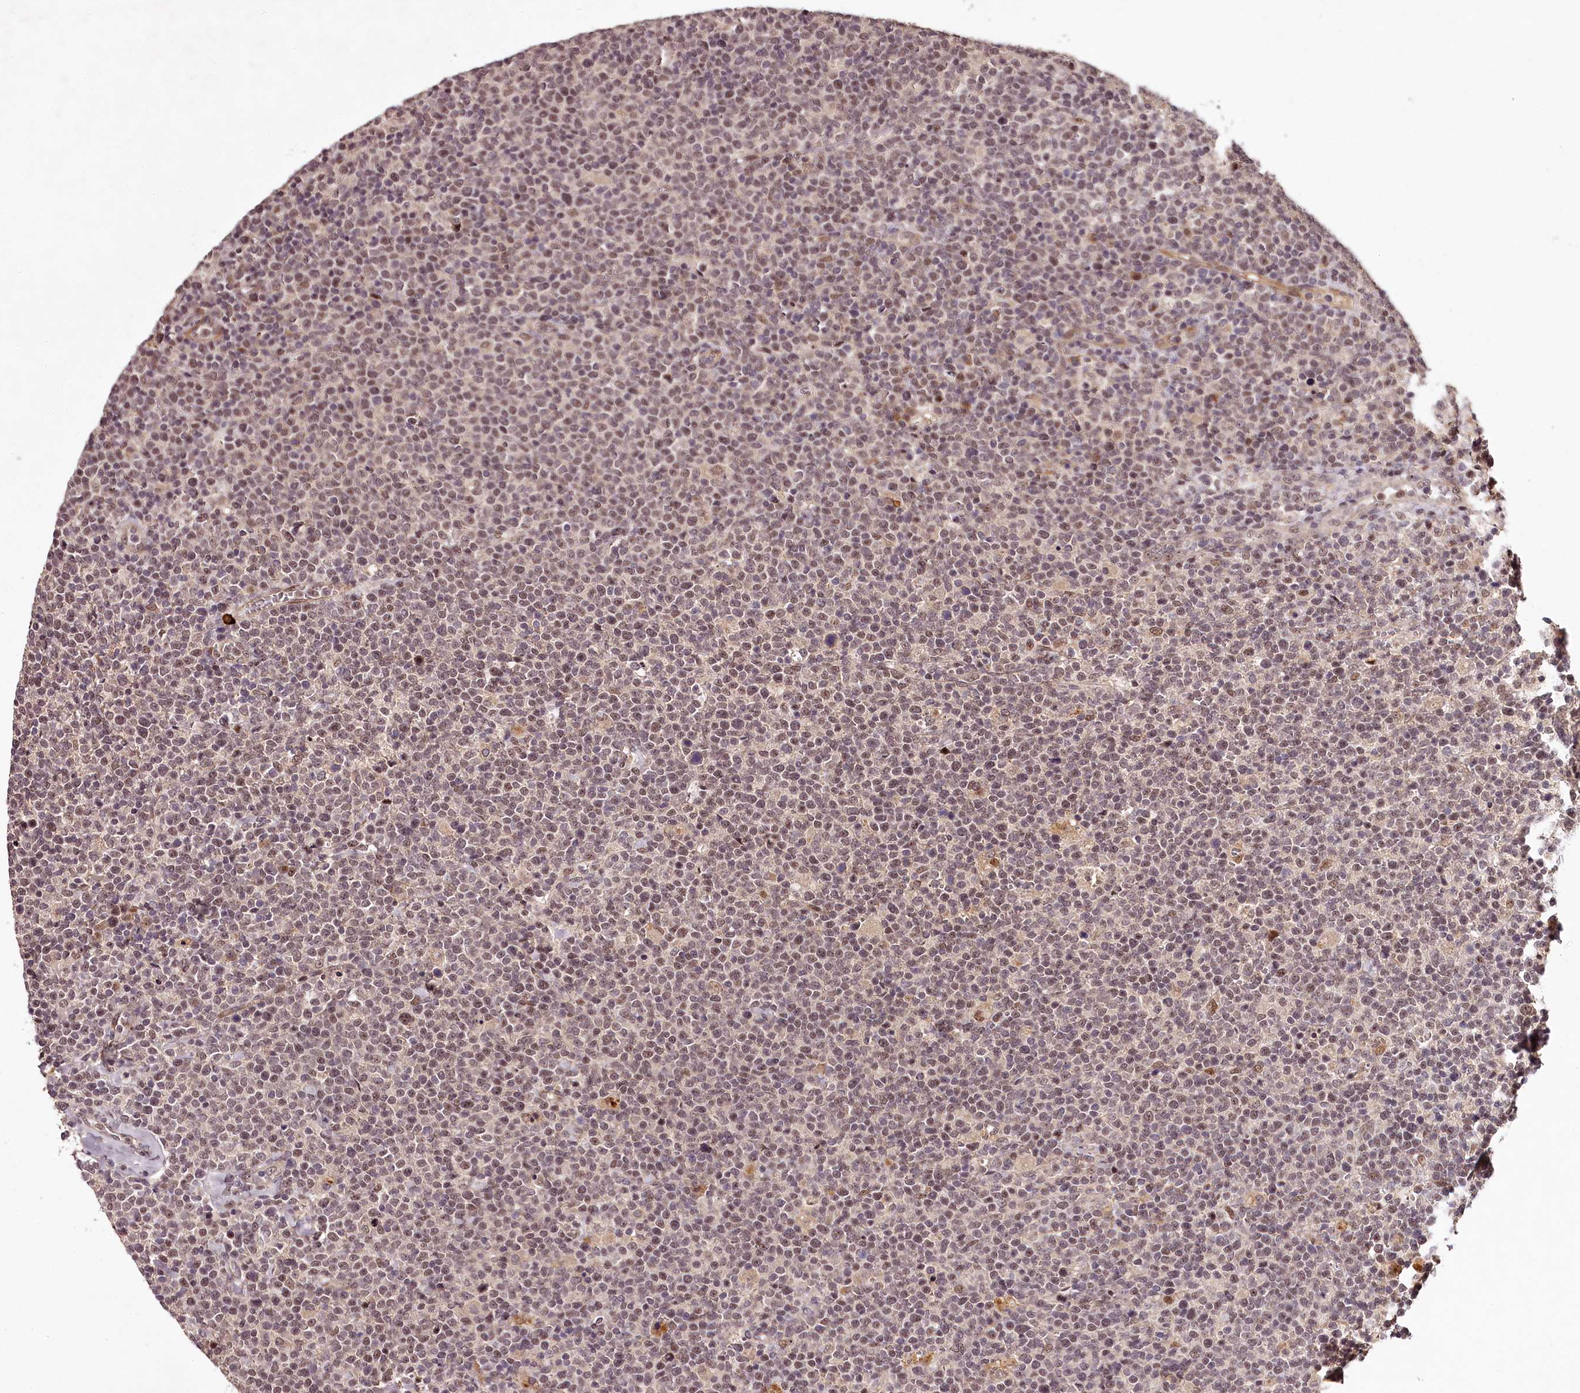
{"staining": {"intensity": "moderate", "quantity": "25%-75%", "location": "nuclear"}, "tissue": "lymphoma", "cell_type": "Tumor cells", "image_type": "cancer", "snomed": [{"axis": "morphology", "description": "Malignant lymphoma, non-Hodgkin's type, High grade"}, {"axis": "topography", "description": "Lymph node"}], "caption": "Lymphoma stained for a protein (brown) demonstrates moderate nuclear positive staining in about 25%-75% of tumor cells.", "gene": "MAML3", "patient": {"sex": "male", "age": 61}}